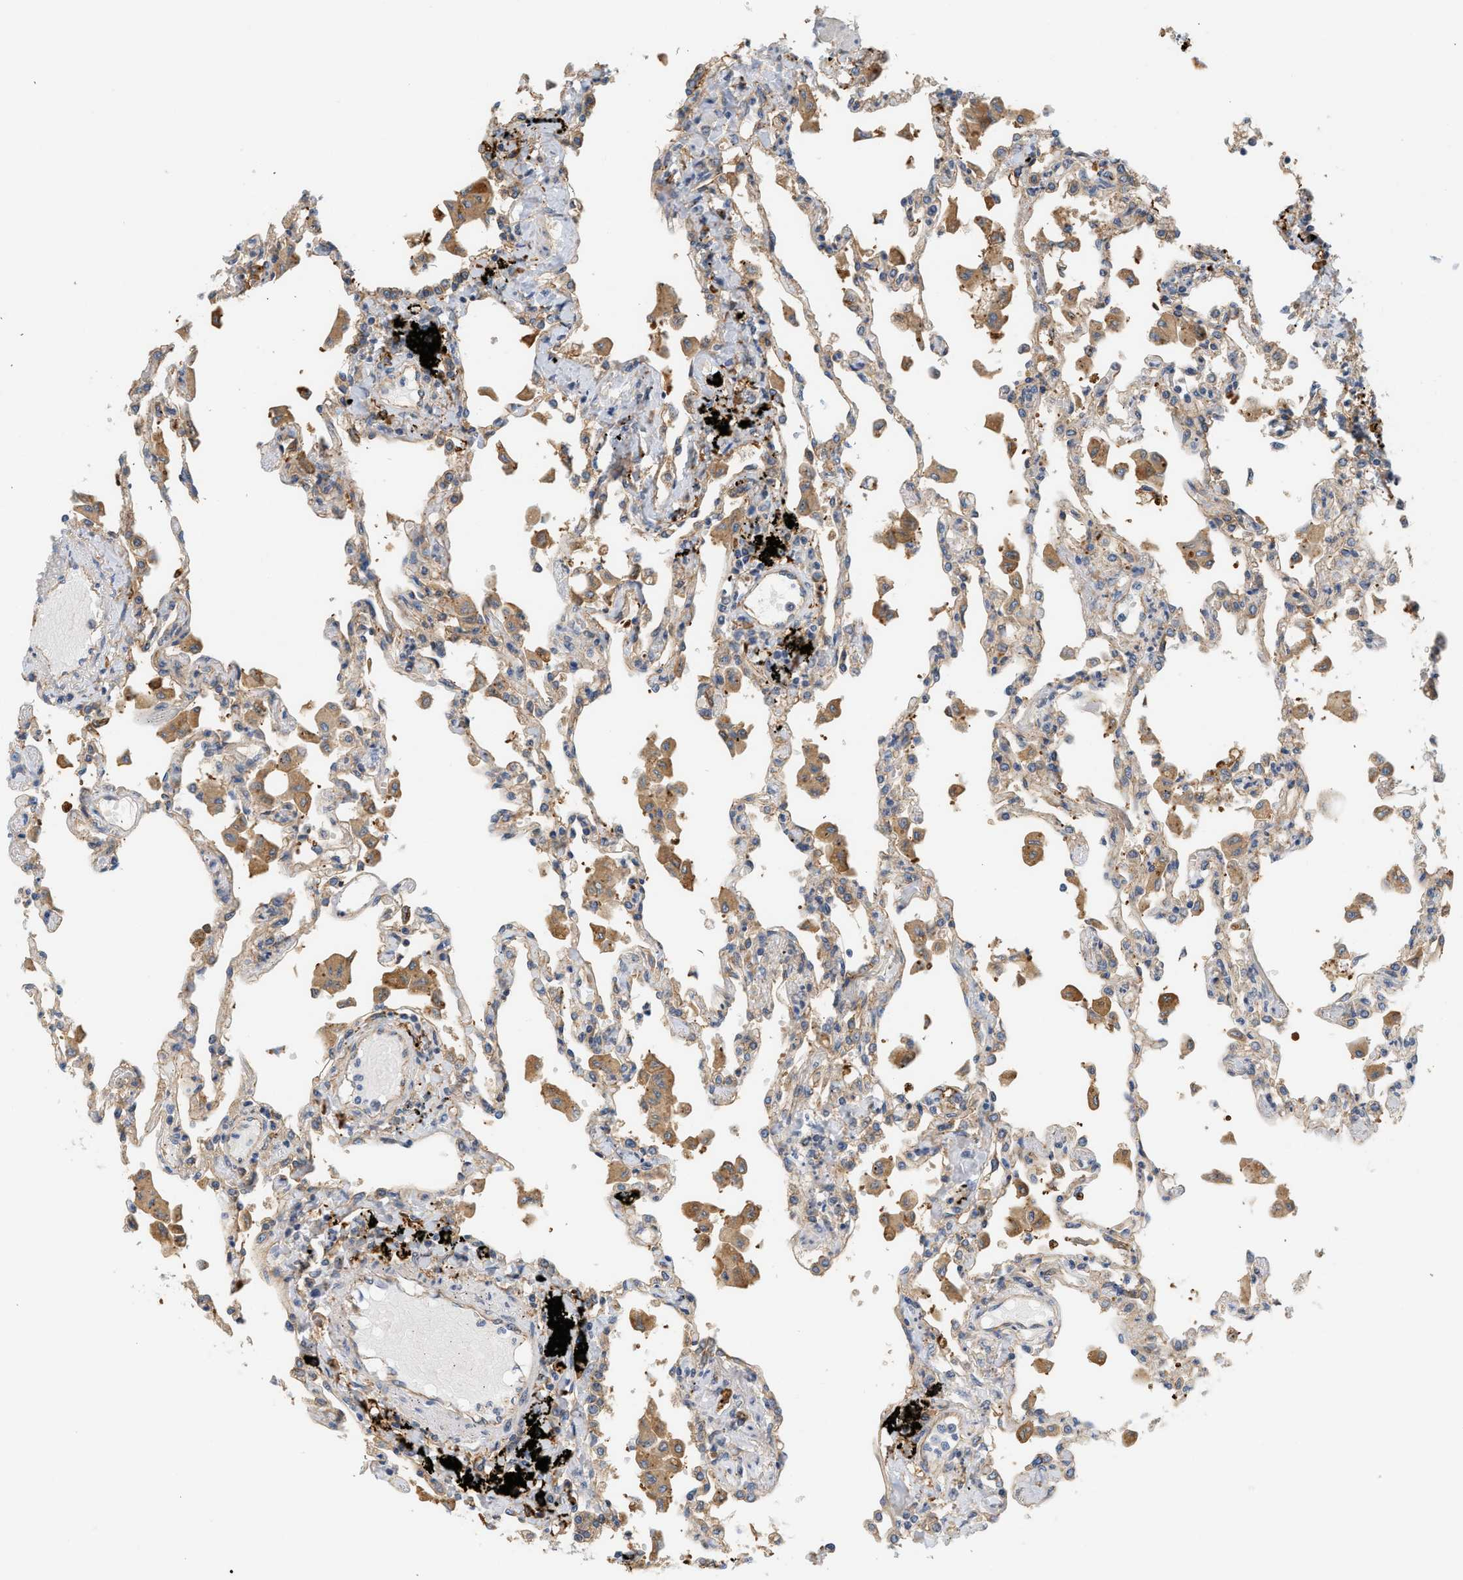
{"staining": {"intensity": "weak", "quantity": "25%-75%", "location": "cytoplasmic/membranous"}, "tissue": "lung", "cell_type": "Alveolar cells", "image_type": "normal", "snomed": [{"axis": "morphology", "description": "Normal tissue, NOS"}, {"axis": "topography", "description": "Bronchus"}, {"axis": "topography", "description": "Lung"}], "caption": "Protein expression analysis of unremarkable lung displays weak cytoplasmic/membranous positivity in about 25%-75% of alveolar cells. (DAB (3,3'-diaminobenzidine) IHC with brightfield microscopy, high magnification).", "gene": "CTXN1", "patient": {"sex": "female", "age": 49}}